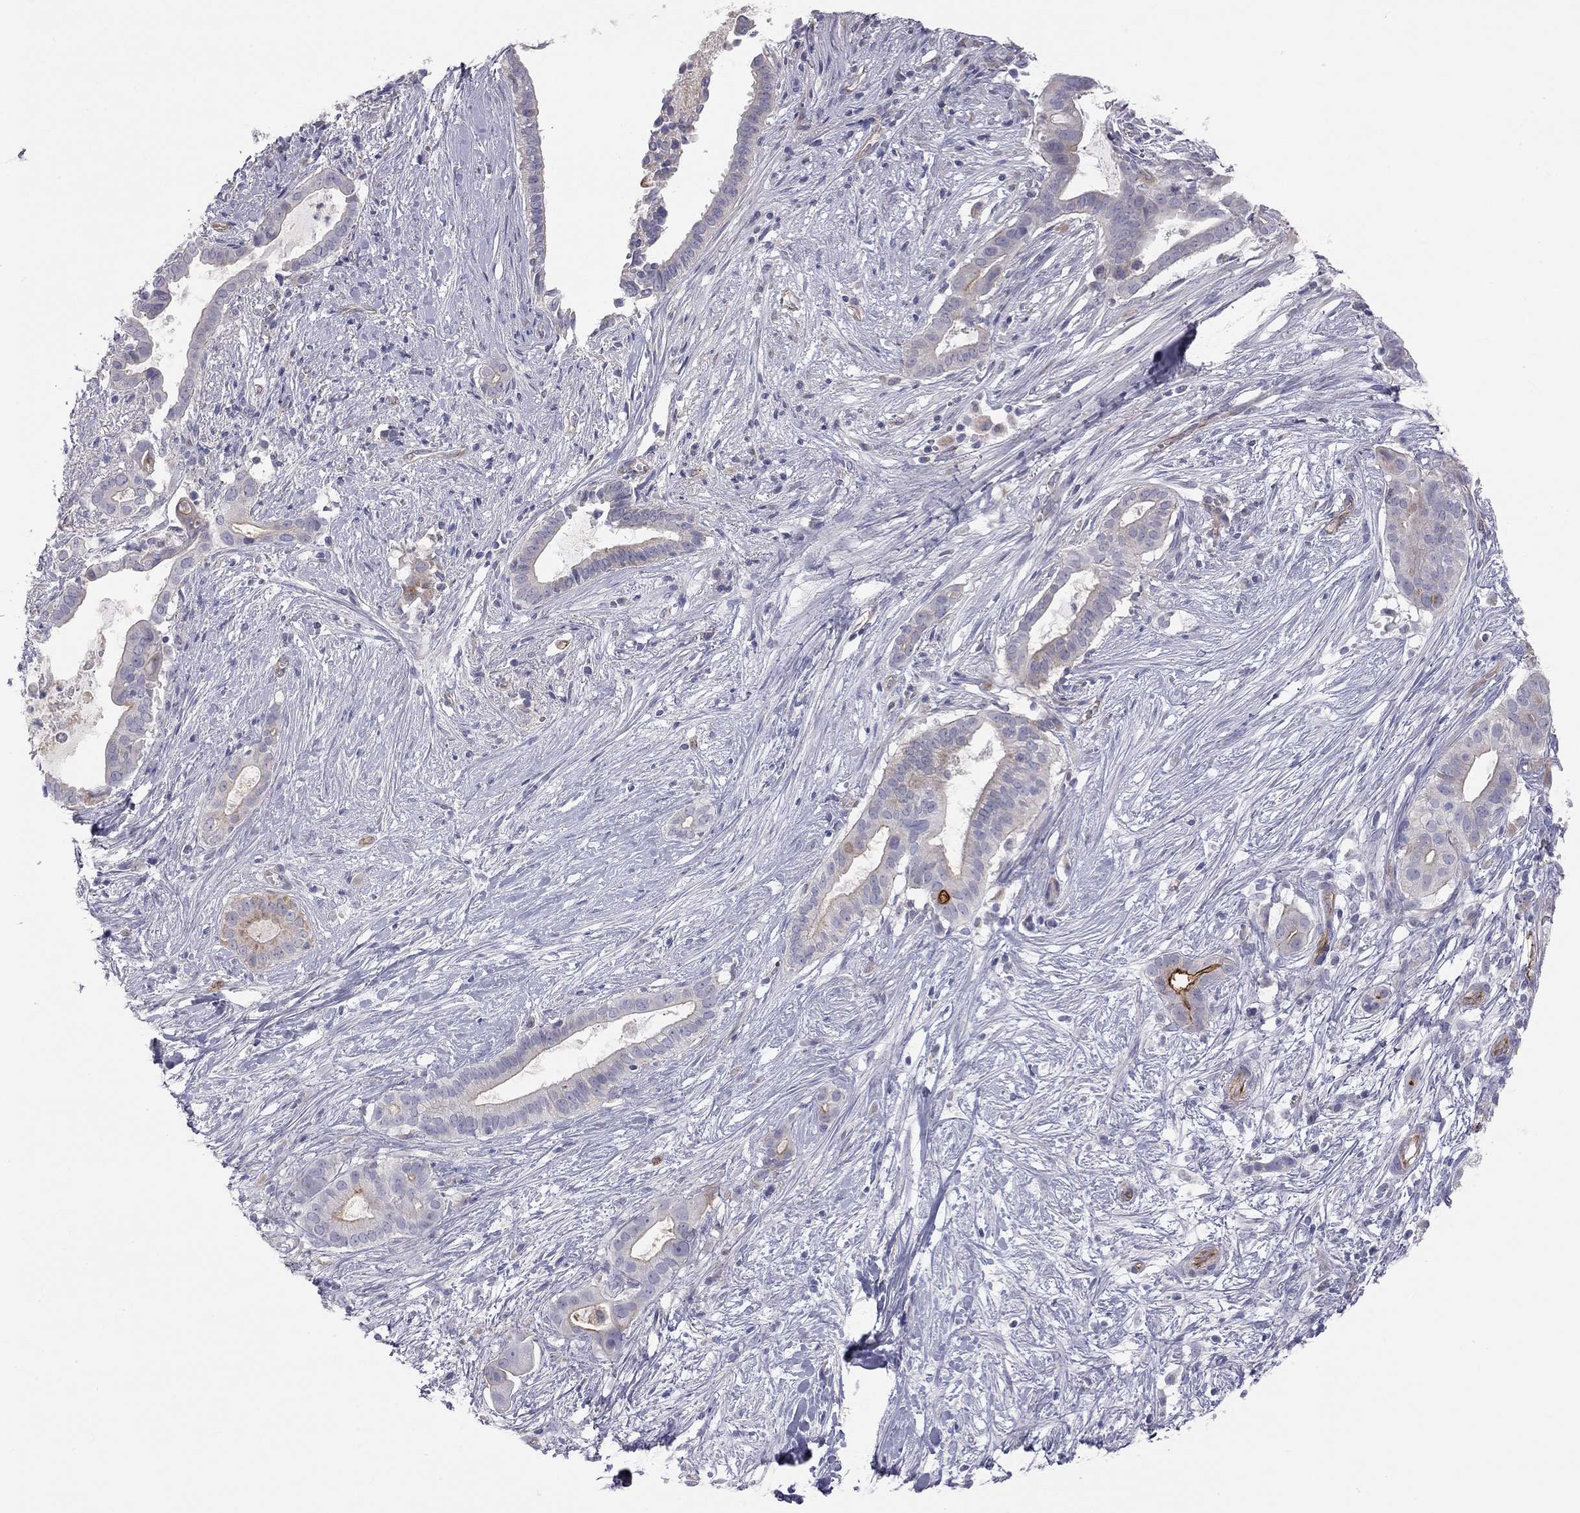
{"staining": {"intensity": "strong", "quantity": "<25%", "location": "cytoplasmic/membranous"}, "tissue": "pancreatic cancer", "cell_type": "Tumor cells", "image_type": "cancer", "snomed": [{"axis": "morphology", "description": "Adenocarcinoma, NOS"}, {"axis": "topography", "description": "Pancreas"}], "caption": "Immunohistochemistry (DAB (3,3'-diaminobenzidine)) staining of human adenocarcinoma (pancreatic) displays strong cytoplasmic/membranous protein staining in approximately <25% of tumor cells.", "gene": "GPRC5B", "patient": {"sex": "male", "age": 61}}